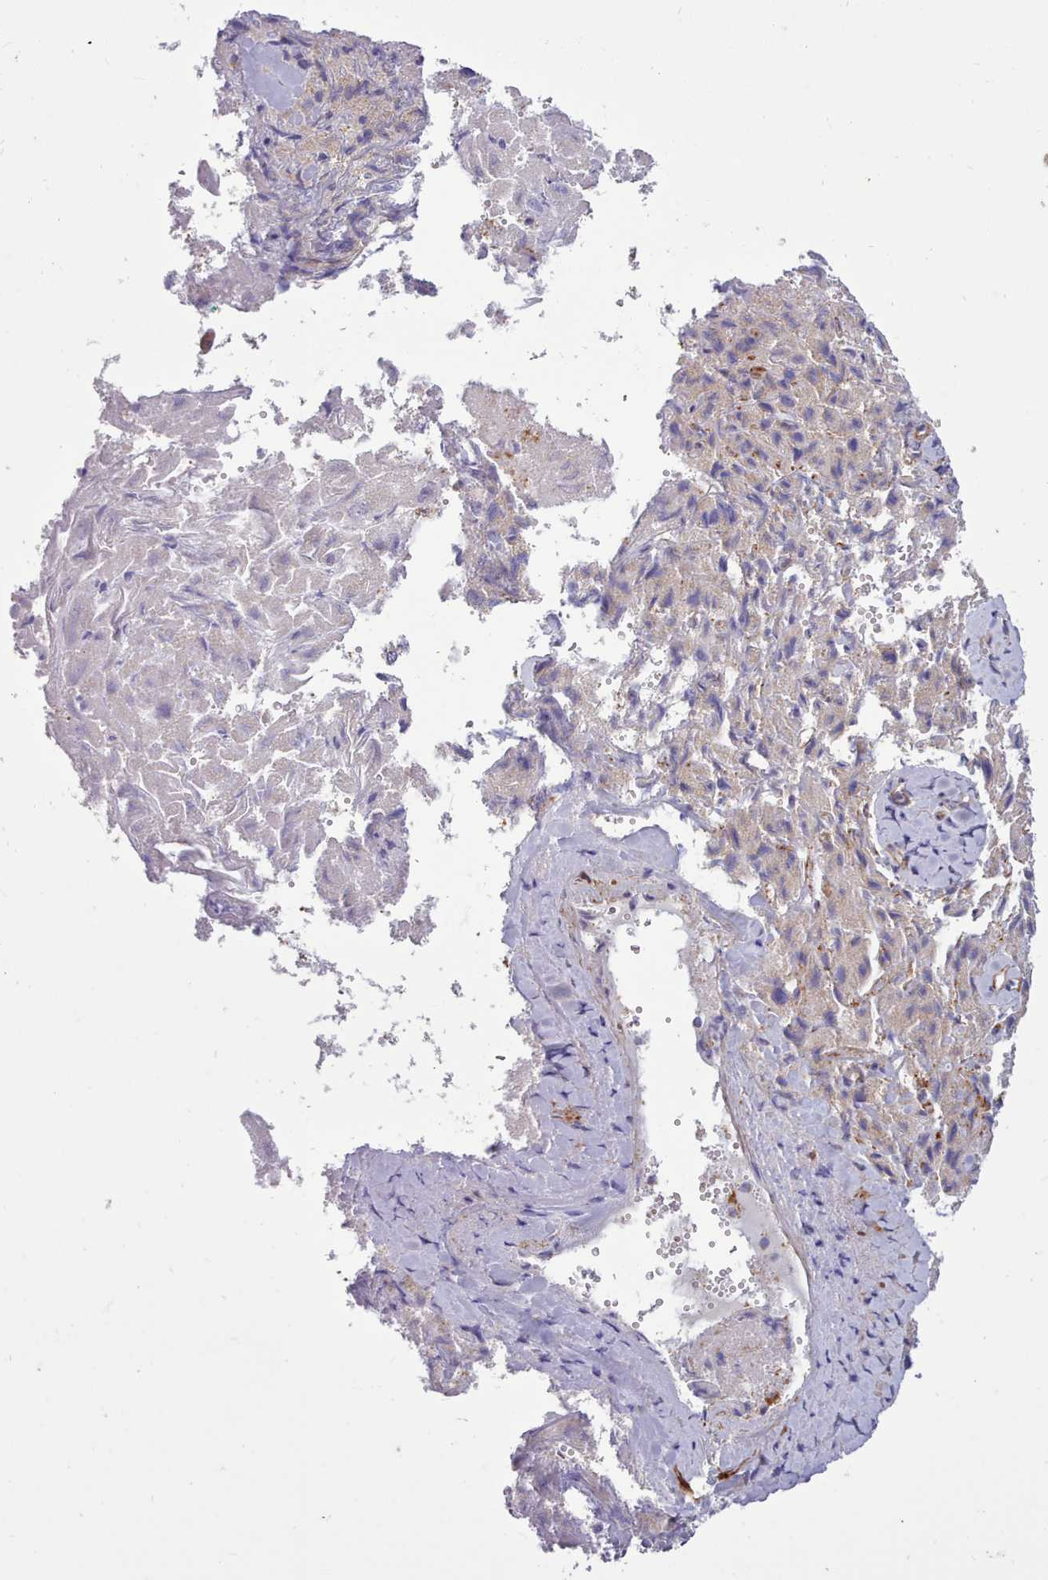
{"staining": {"intensity": "negative", "quantity": "none", "location": "none"}, "tissue": "liver cancer", "cell_type": "Tumor cells", "image_type": "cancer", "snomed": [{"axis": "morphology", "description": "Carcinoma, Hepatocellular, NOS"}, {"axis": "topography", "description": "Liver"}], "caption": "Image shows no significant protein staining in tumor cells of hepatocellular carcinoma (liver).", "gene": "MRPL21", "patient": {"sex": "female", "age": 58}}